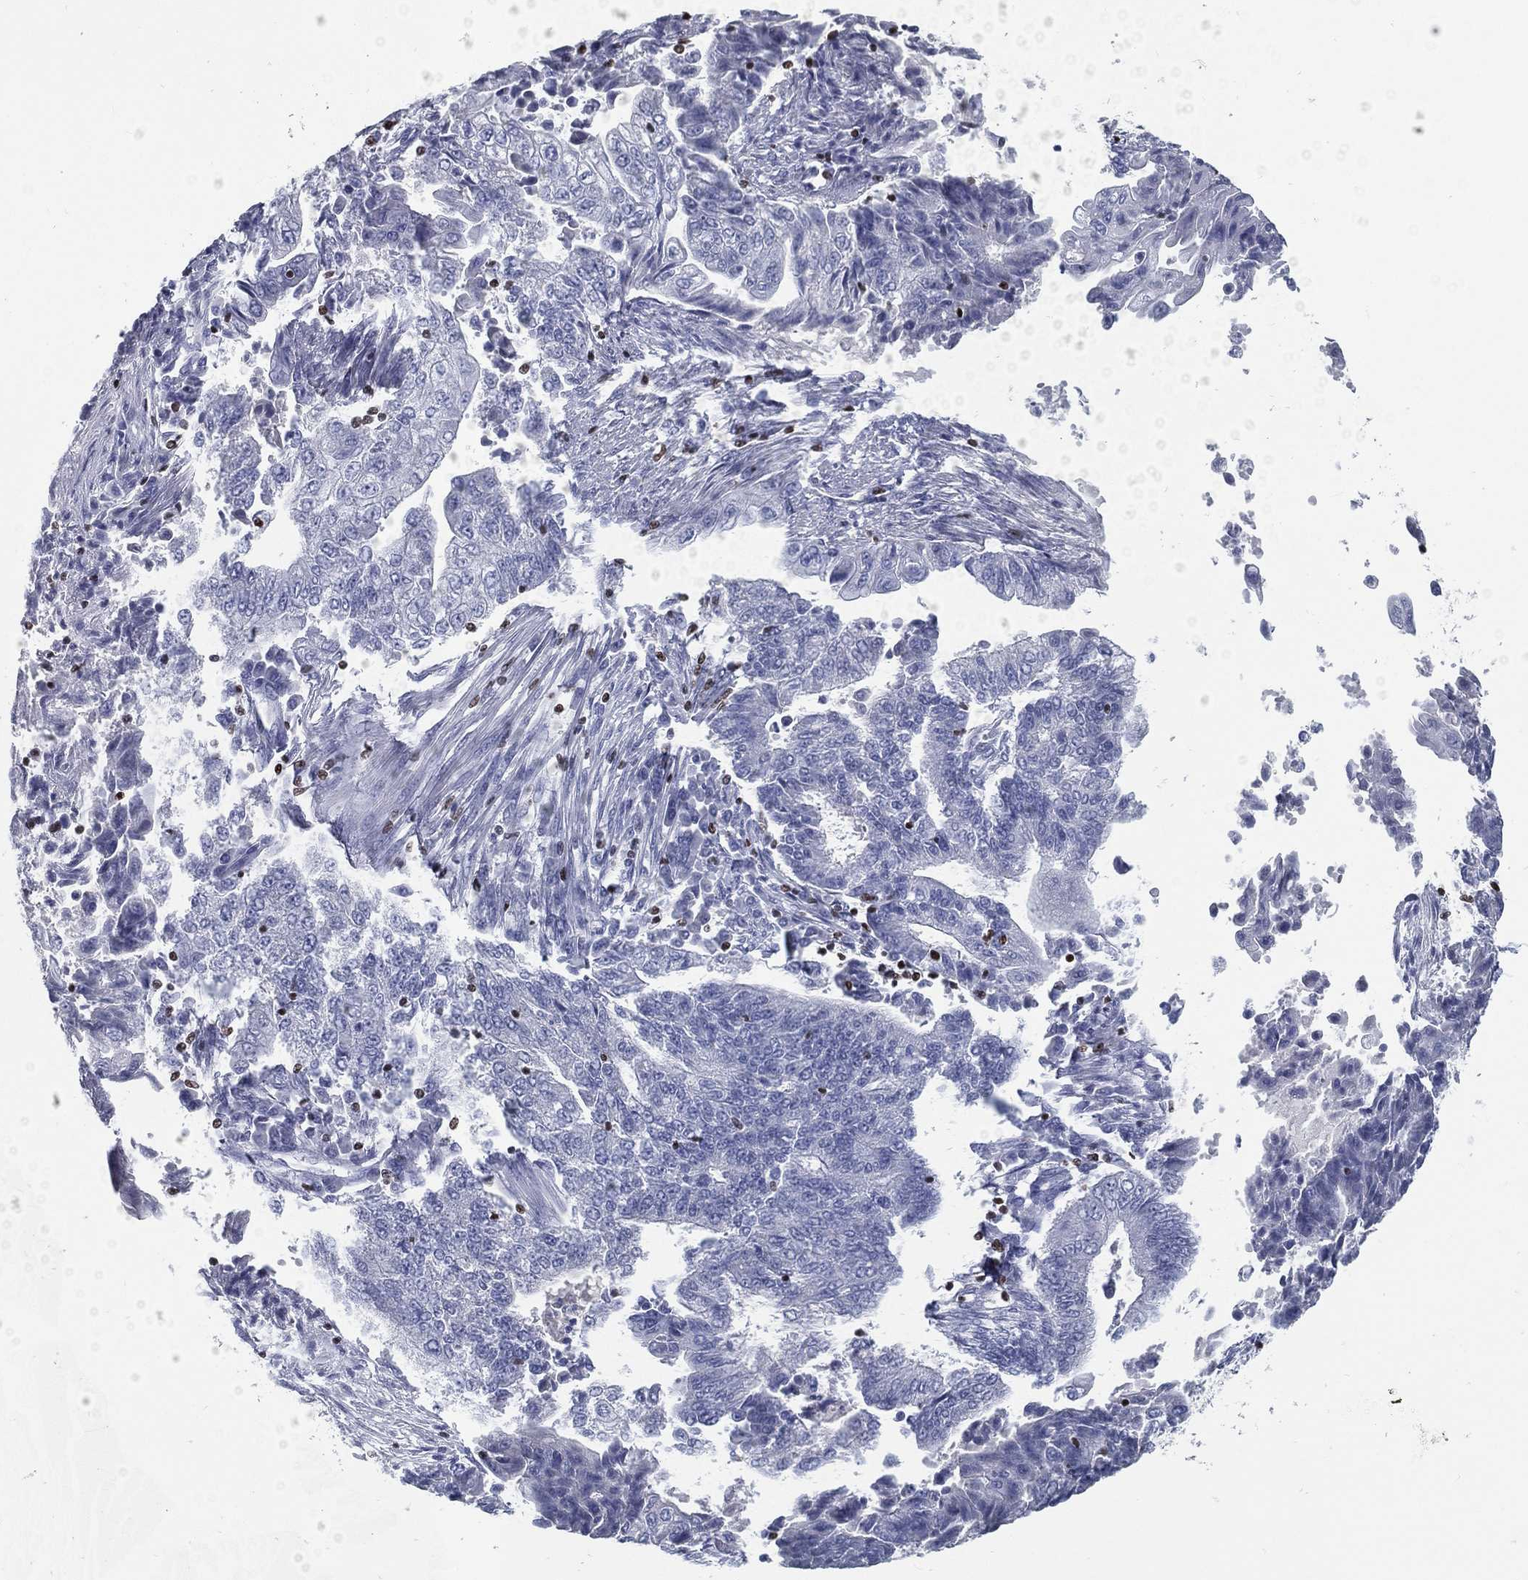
{"staining": {"intensity": "negative", "quantity": "none", "location": "none"}, "tissue": "endometrial cancer", "cell_type": "Tumor cells", "image_type": "cancer", "snomed": [{"axis": "morphology", "description": "Adenocarcinoma, NOS"}, {"axis": "topography", "description": "Uterus"}, {"axis": "topography", "description": "Endometrium"}], "caption": "Human adenocarcinoma (endometrial) stained for a protein using IHC exhibits no positivity in tumor cells.", "gene": "PYHIN1", "patient": {"sex": "female", "age": 54}}